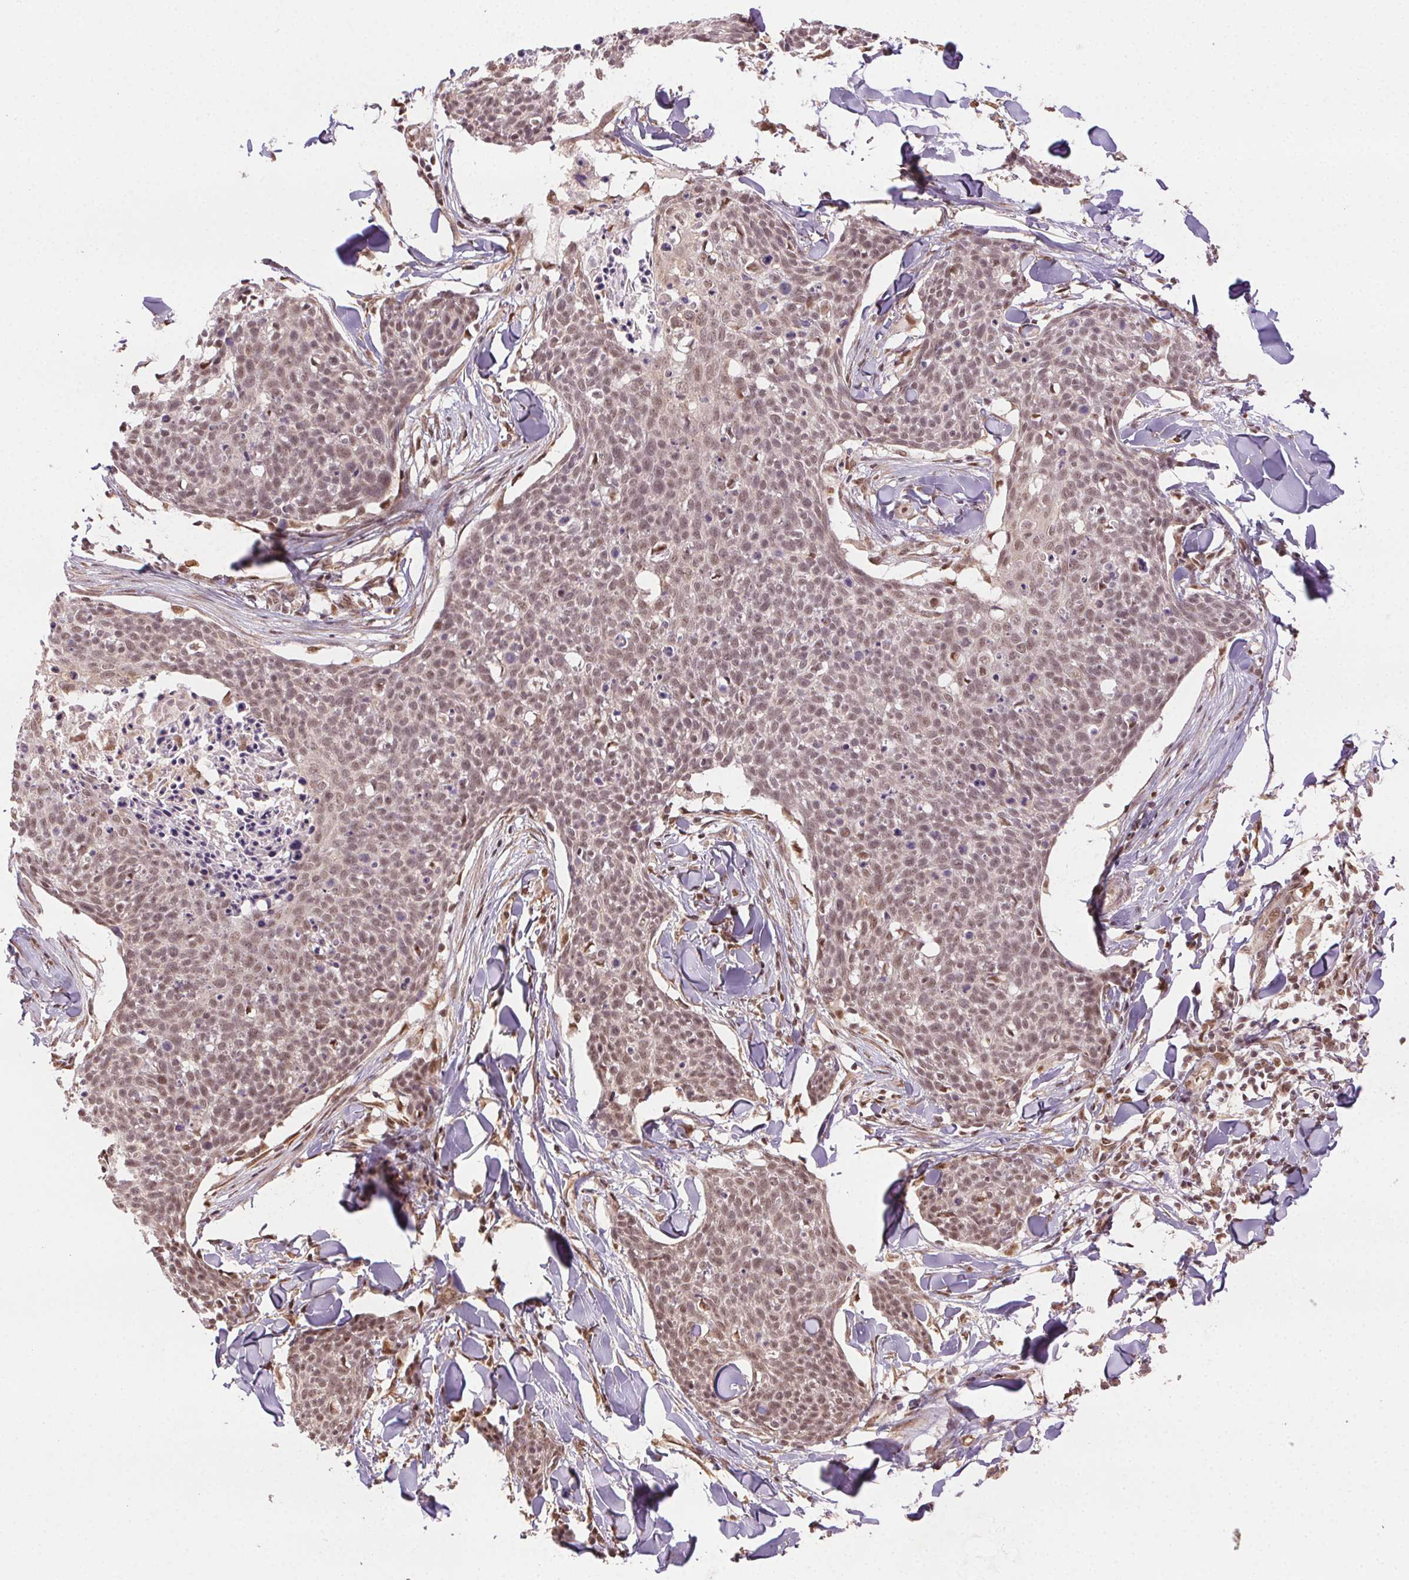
{"staining": {"intensity": "moderate", "quantity": ">75%", "location": "nuclear"}, "tissue": "skin cancer", "cell_type": "Tumor cells", "image_type": "cancer", "snomed": [{"axis": "morphology", "description": "Squamous cell carcinoma, NOS"}, {"axis": "topography", "description": "Skin"}, {"axis": "topography", "description": "Vulva"}], "caption": "A high-resolution image shows immunohistochemistry staining of skin cancer (squamous cell carcinoma), which exhibits moderate nuclear staining in approximately >75% of tumor cells.", "gene": "TREML4", "patient": {"sex": "female", "age": 75}}